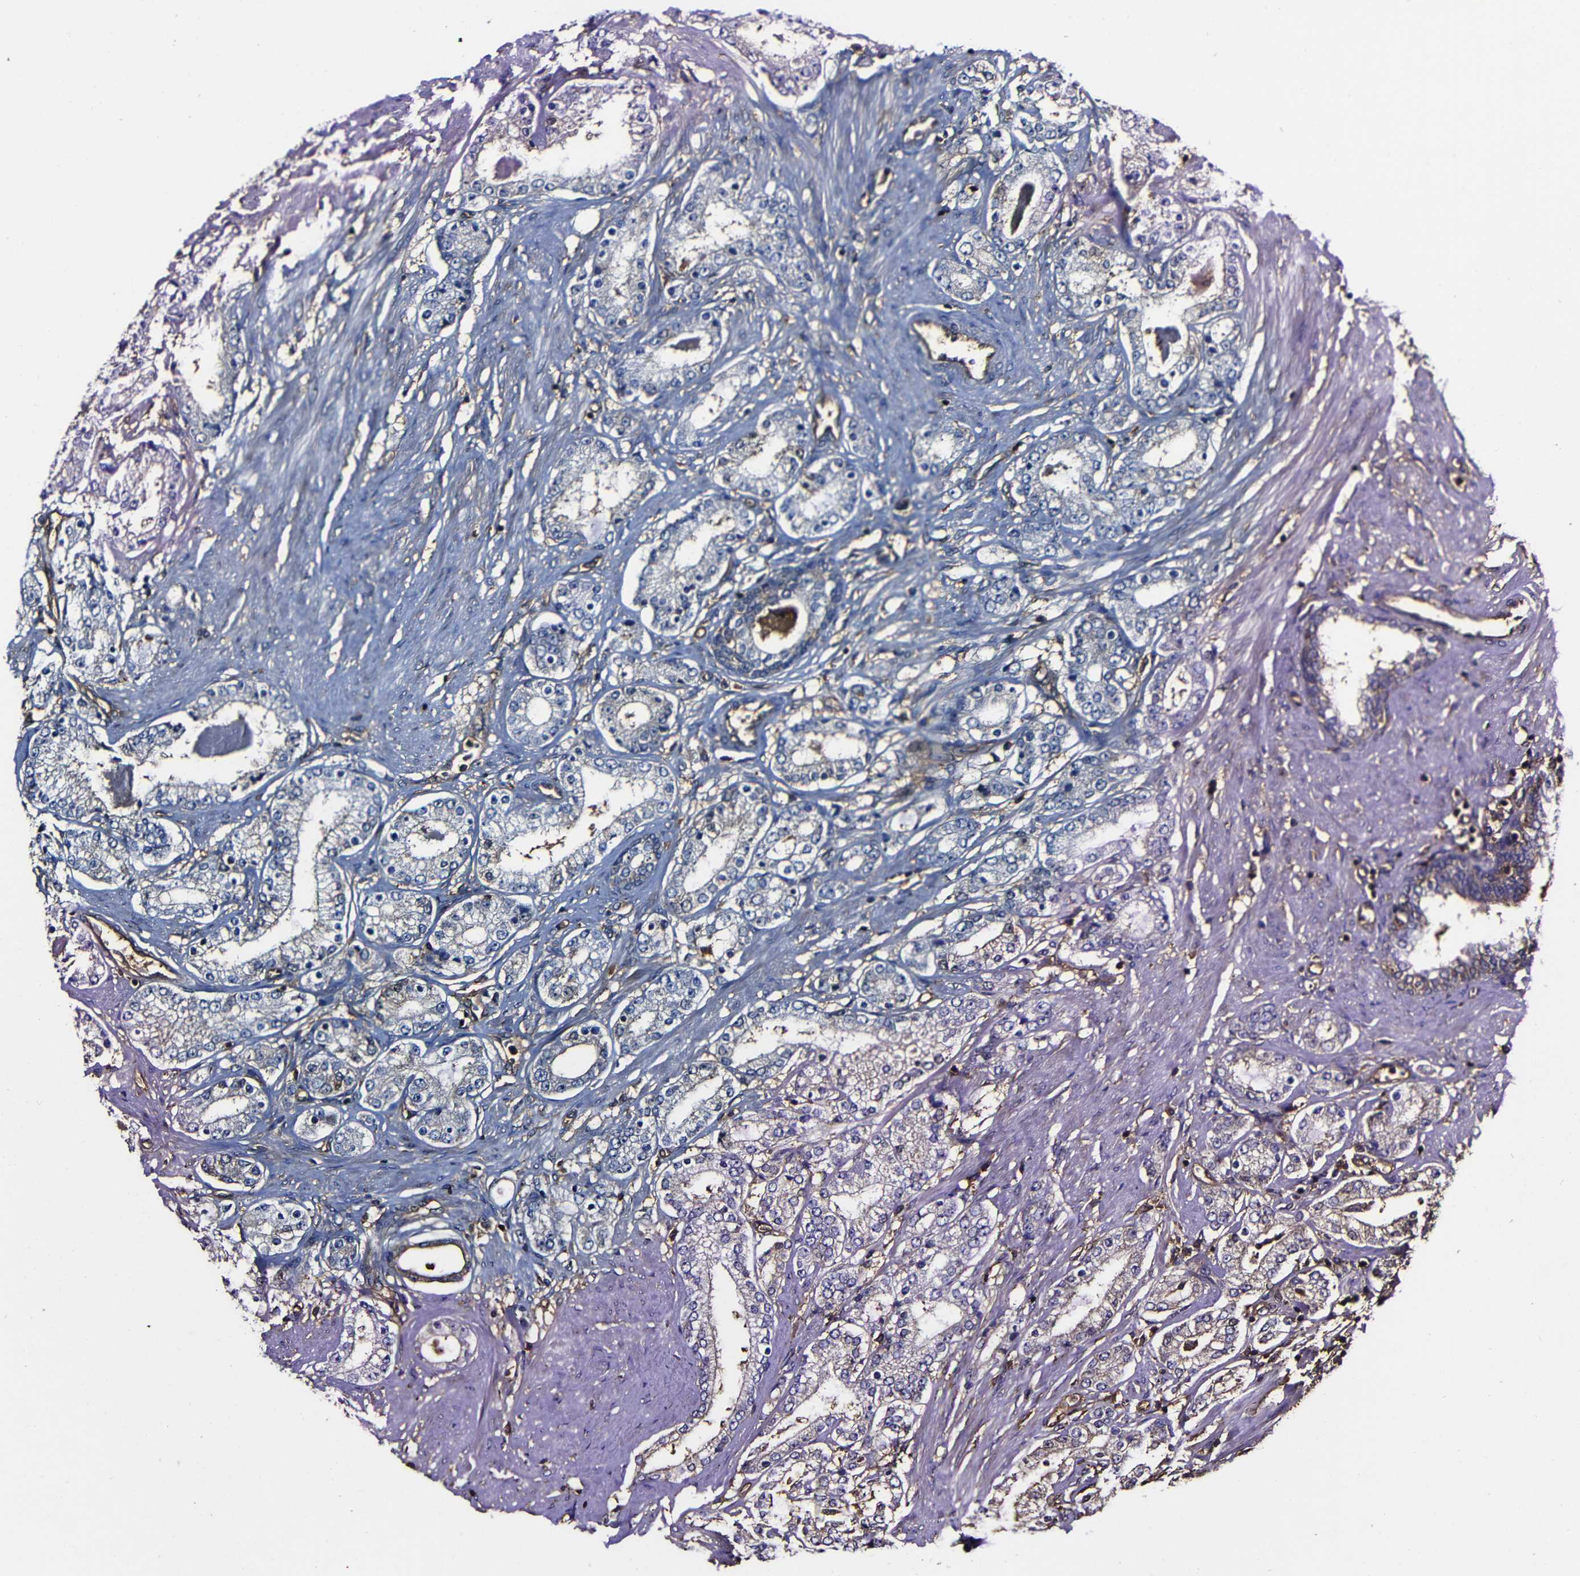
{"staining": {"intensity": "weak", "quantity": "<25%", "location": "cytoplasmic/membranous"}, "tissue": "prostate cancer", "cell_type": "Tumor cells", "image_type": "cancer", "snomed": [{"axis": "morphology", "description": "Adenocarcinoma, Low grade"}, {"axis": "topography", "description": "Prostate"}], "caption": "Prostate cancer (adenocarcinoma (low-grade)) was stained to show a protein in brown. There is no significant positivity in tumor cells.", "gene": "MSN", "patient": {"sex": "male", "age": 63}}